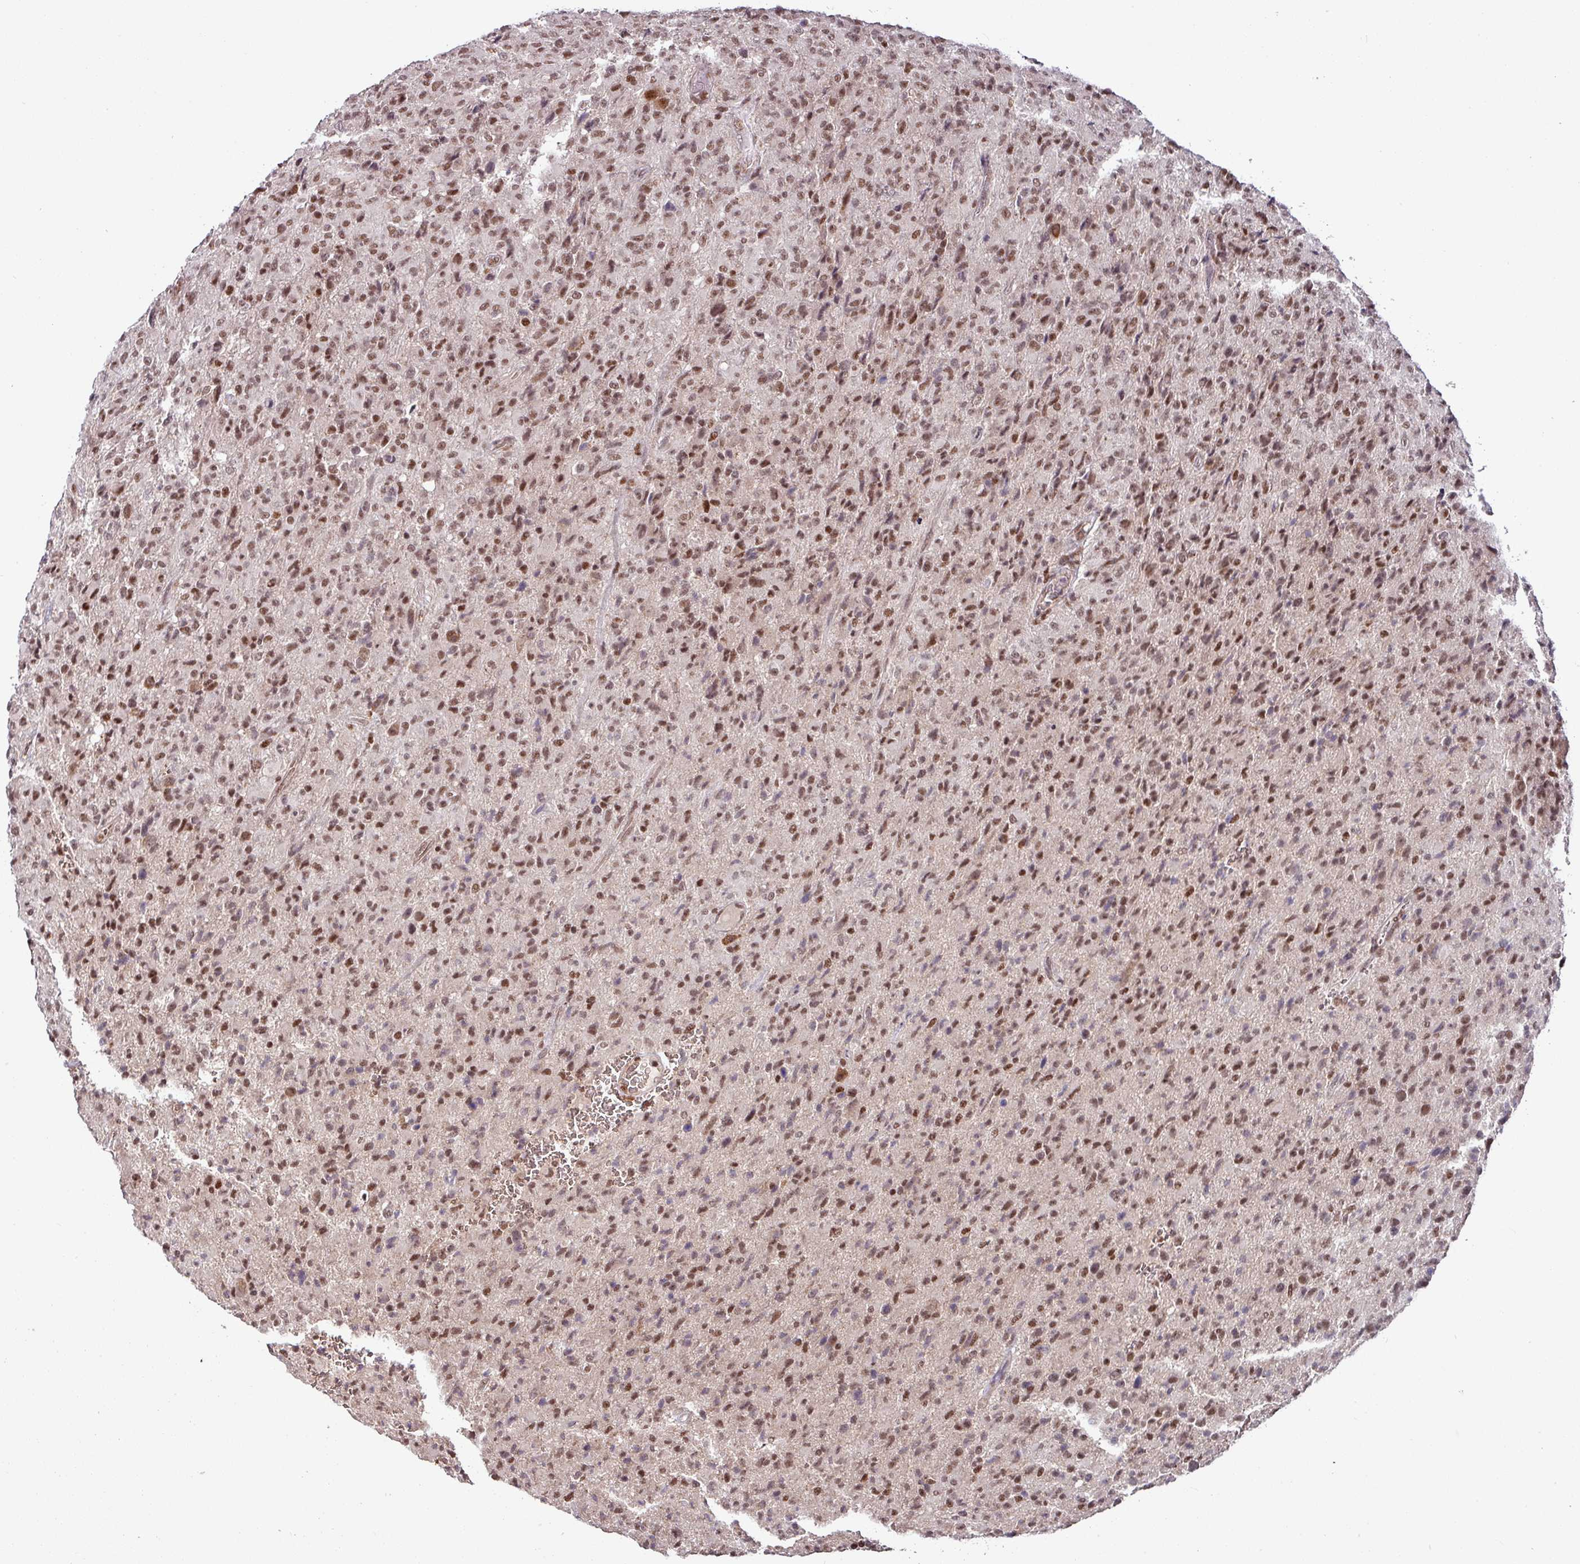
{"staining": {"intensity": "moderate", "quantity": ">75%", "location": "nuclear"}, "tissue": "glioma", "cell_type": "Tumor cells", "image_type": "cancer", "snomed": [{"axis": "morphology", "description": "Glioma, malignant, High grade"}, {"axis": "topography", "description": "Brain"}], "caption": "Immunohistochemical staining of malignant high-grade glioma exhibits medium levels of moderate nuclear expression in about >75% of tumor cells.", "gene": "PHF23", "patient": {"sex": "female", "age": 57}}